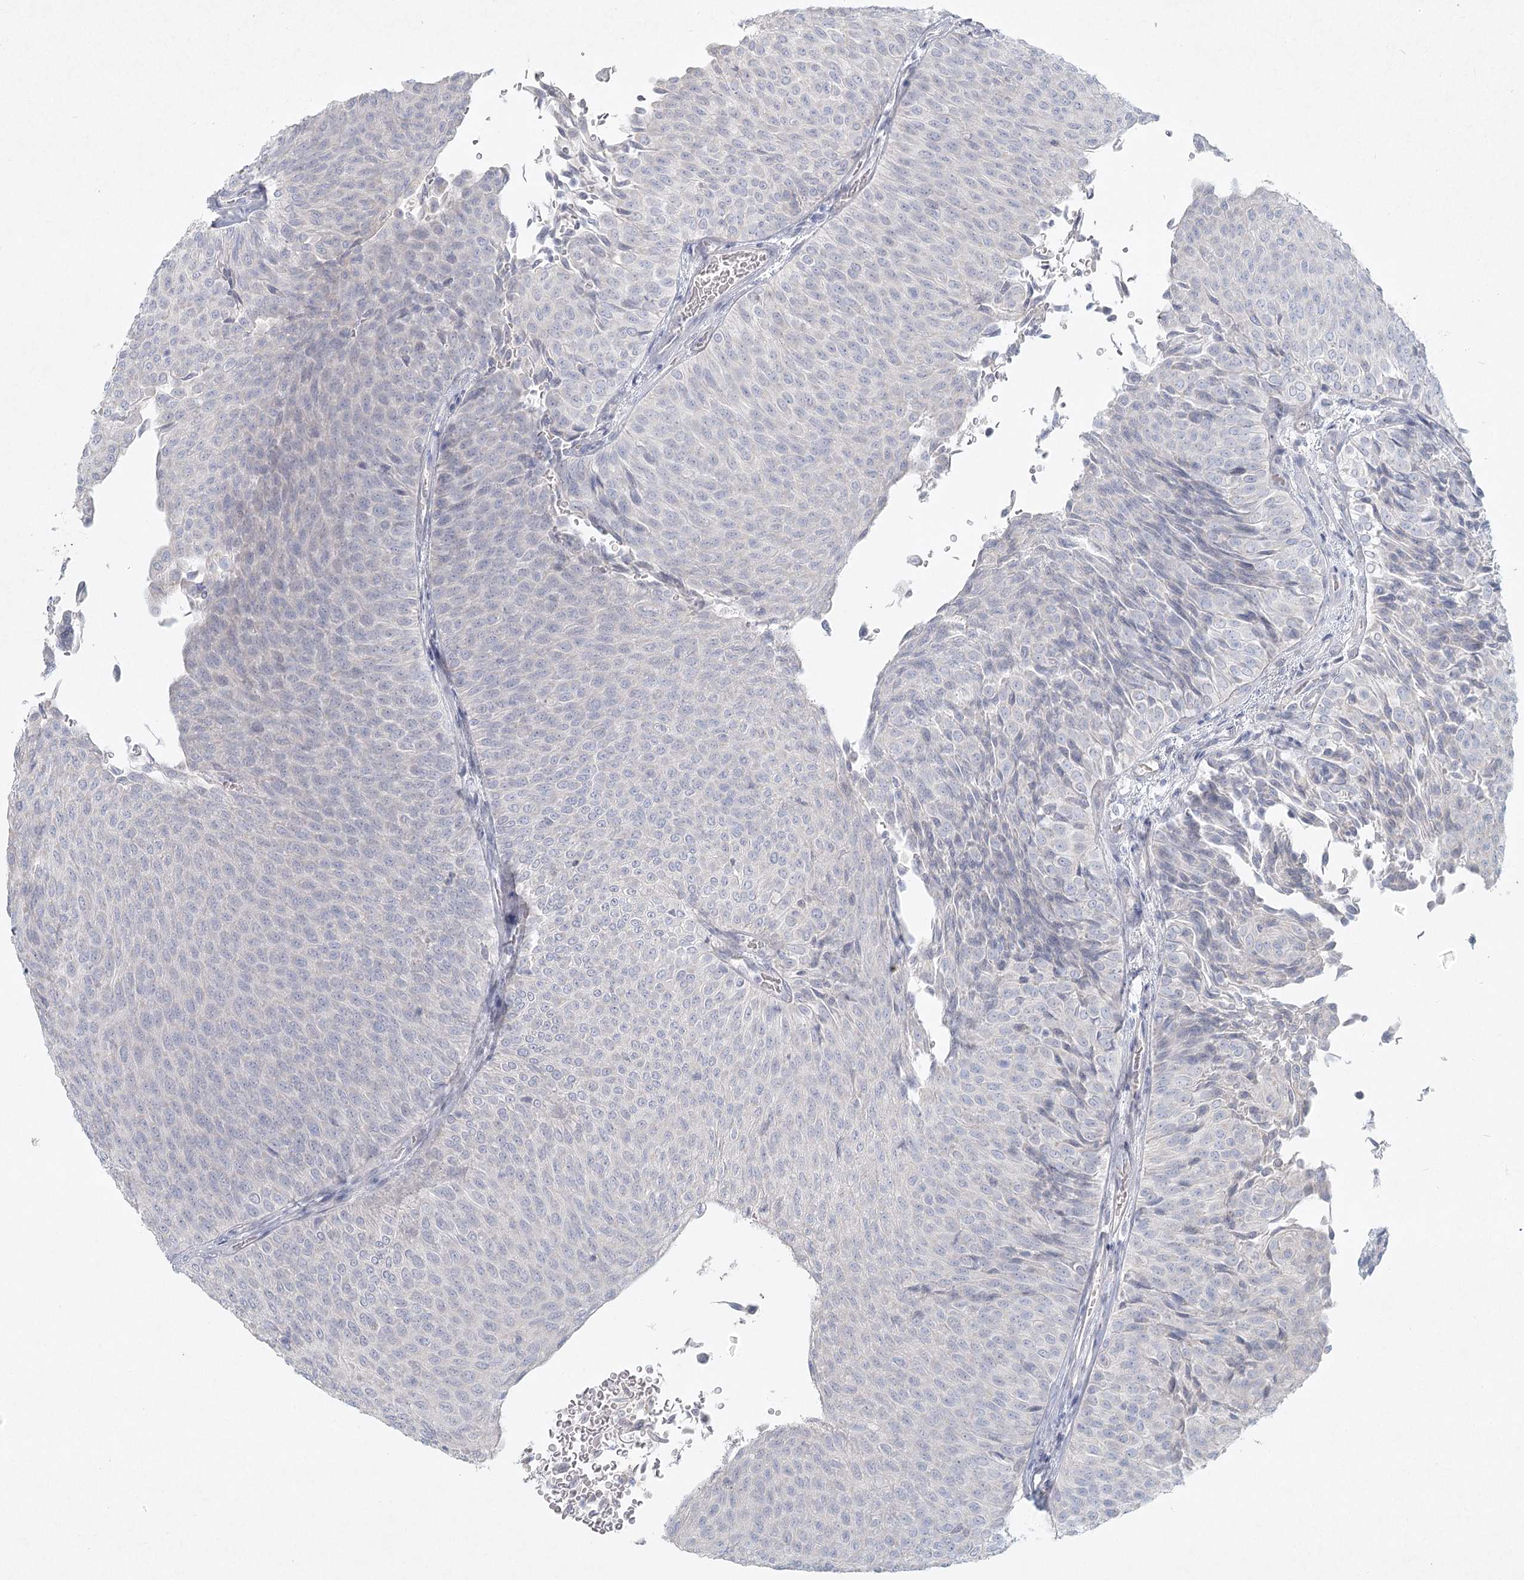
{"staining": {"intensity": "negative", "quantity": "none", "location": "none"}, "tissue": "urothelial cancer", "cell_type": "Tumor cells", "image_type": "cancer", "snomed": [{"axis": "morphology", "description": "Urothelial carcinoma, Low grade"}, {"axis": "topography", "description": "Urinary bladder"}], "caption": "Immunohistochemistry of low-grade urothelial carcinoma demonstrates no positivity in tumor cells.", "gene": "LRP2BP", "patient": {"sex": "male", "age": 78}}